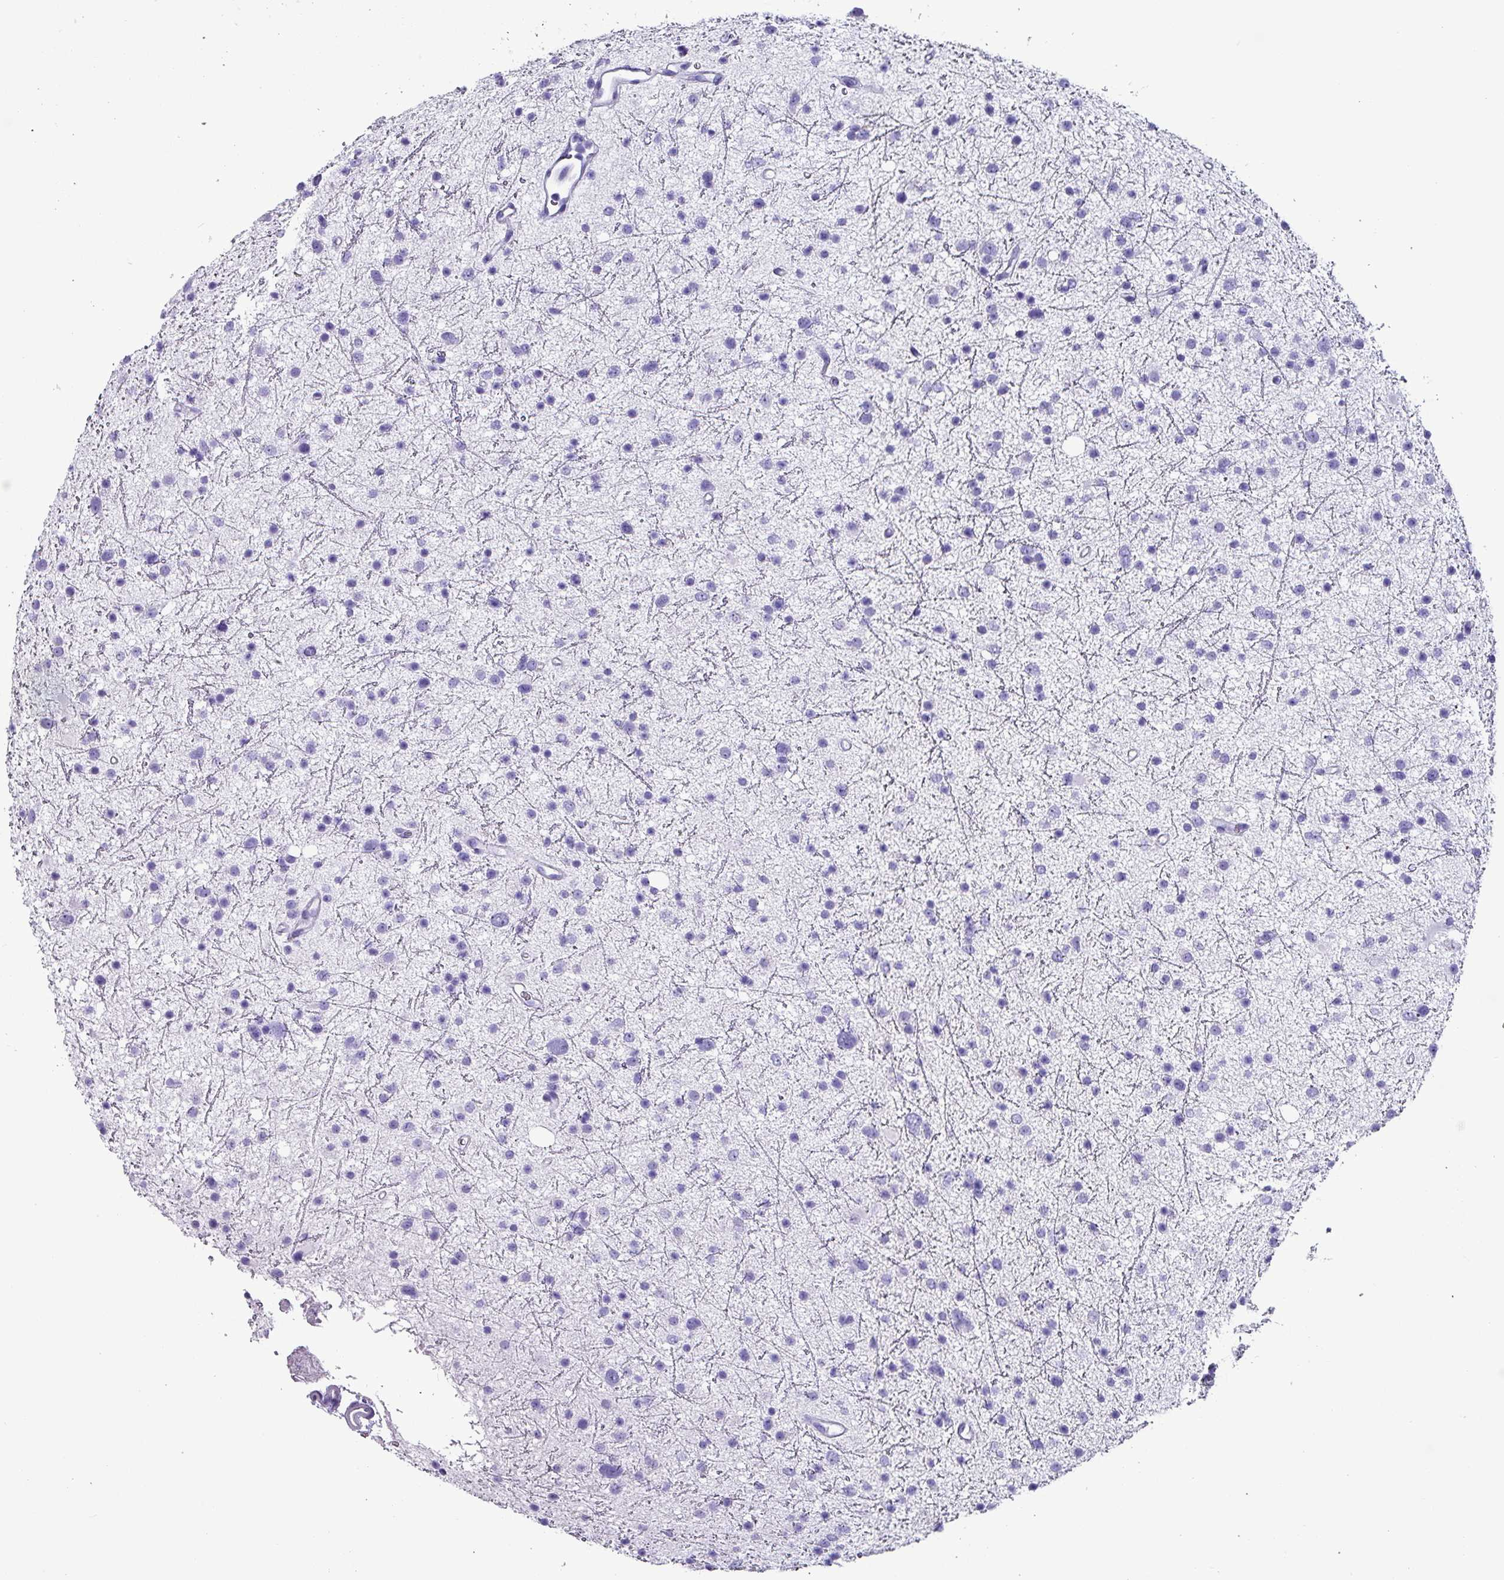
{"staining": {"intensity": "negative", "quantity": "none", "location": "none"}, "tissue": "glioma", "cell_type": "Tumor cells", "image_type": "cancer", "snomed": [{"axis": "morphology", "description": "Glioma, malignant, Low grade"}, {"axis": "topography", "description": "Cerebral cortex"}], "caption": "IHC of human glioma shows no expression in tumor cells.", "gene": "KRT6C", "patient": {"sex": "female", "age": 39}}